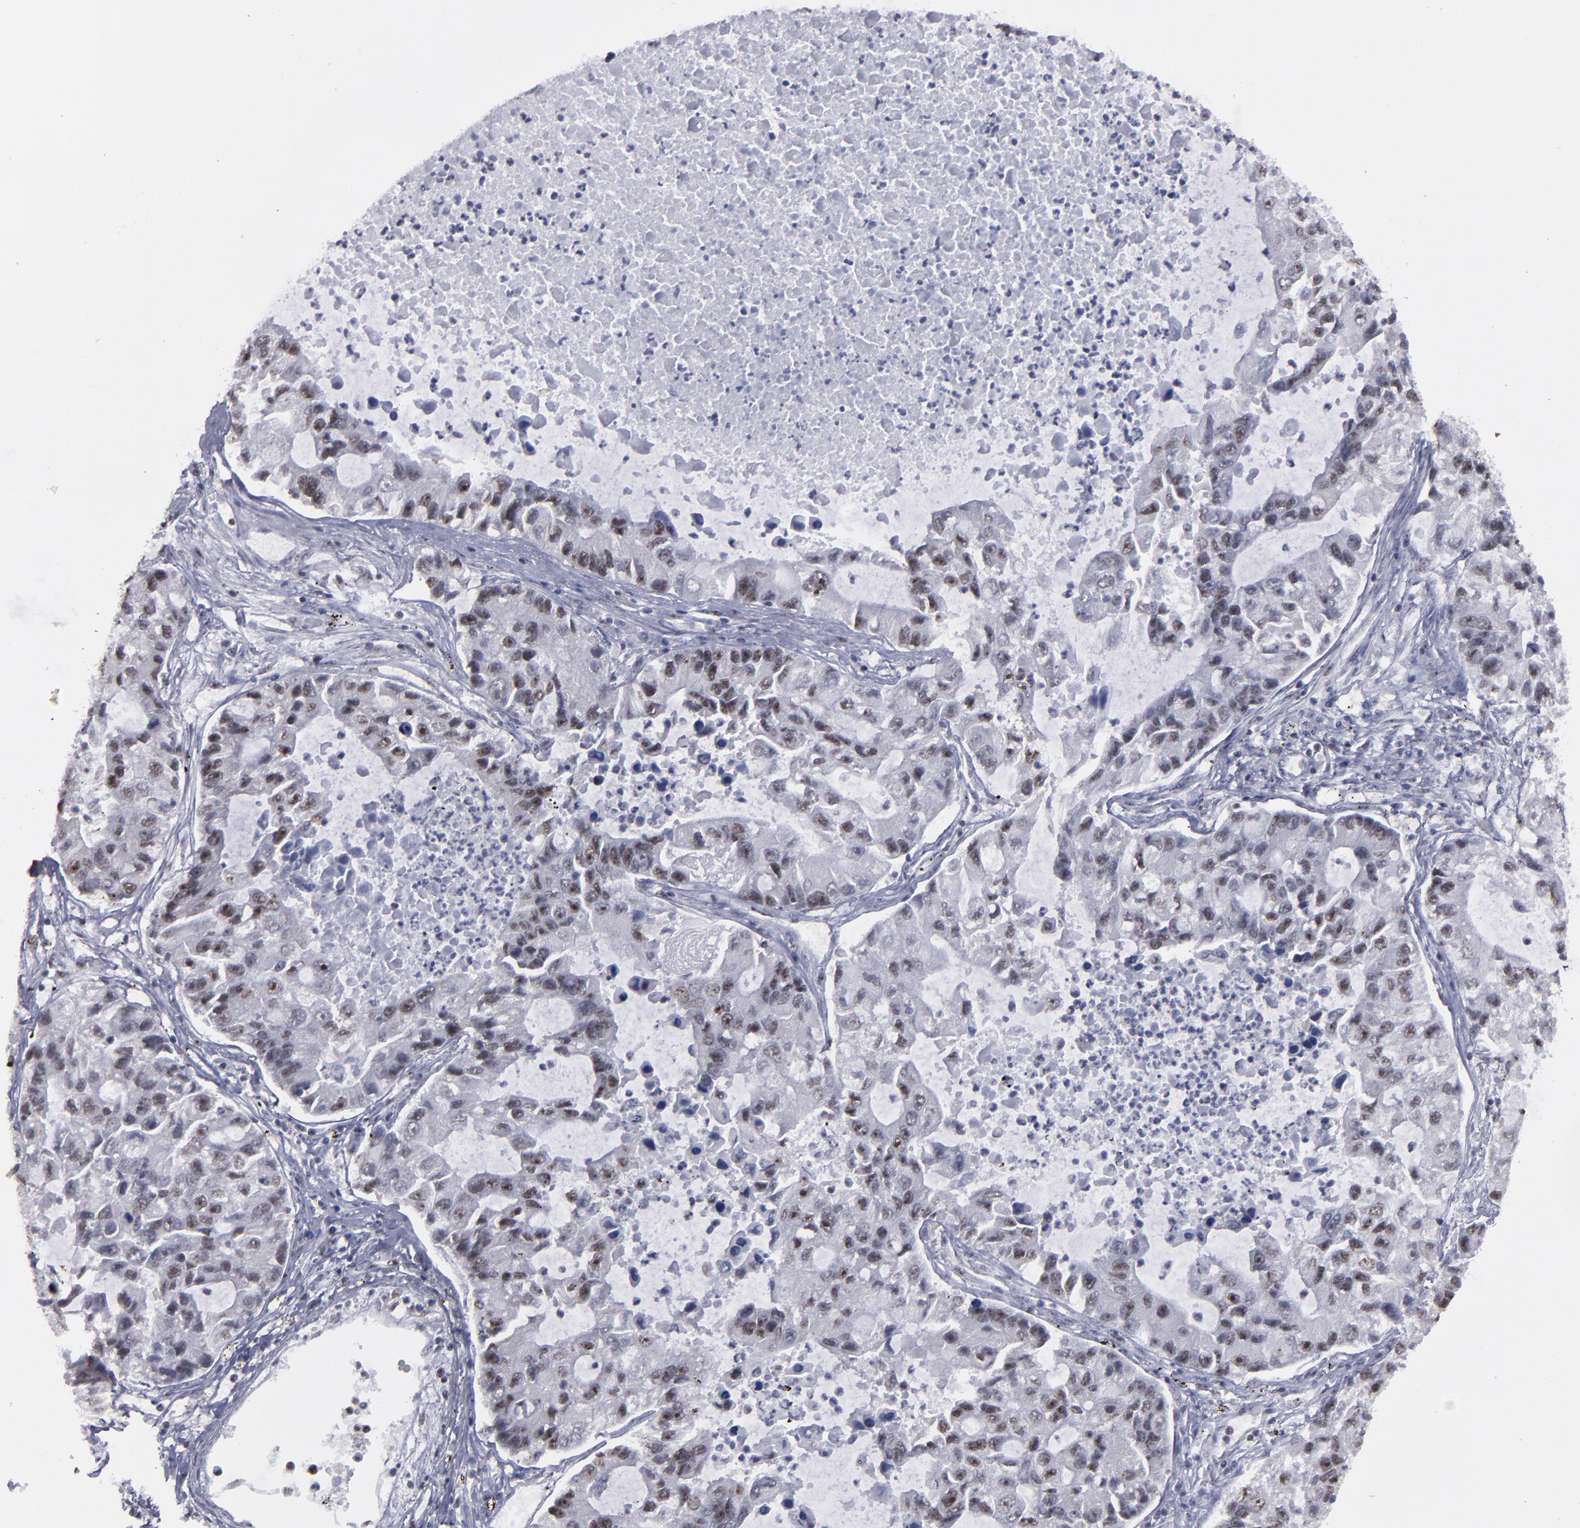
{"staining": {"intensity": "weak", "quantity": "25%-75%", "location": "nuclear"}, "tissue": "lung cancer", "cell_type": "Tumor cells", "image_type": "cancer", "snomed": [{"axis": "morphology", "description": "Adenocarcinoma, NOS"}, {"axis": "topography", "description": "Lung"}], "caption": "Adenocarcinoma (lung) stained with immunohistochemistry exhibits weak nuclear positivity in approximately 25%-75% of tumor cells. Using DAB (brown) and hematoxylin (blue) stains, captured at high magnification using brightfield microscopy.", "gene": "HNRNPA2B1", "patient": {"sex": "female", "age": 51}}